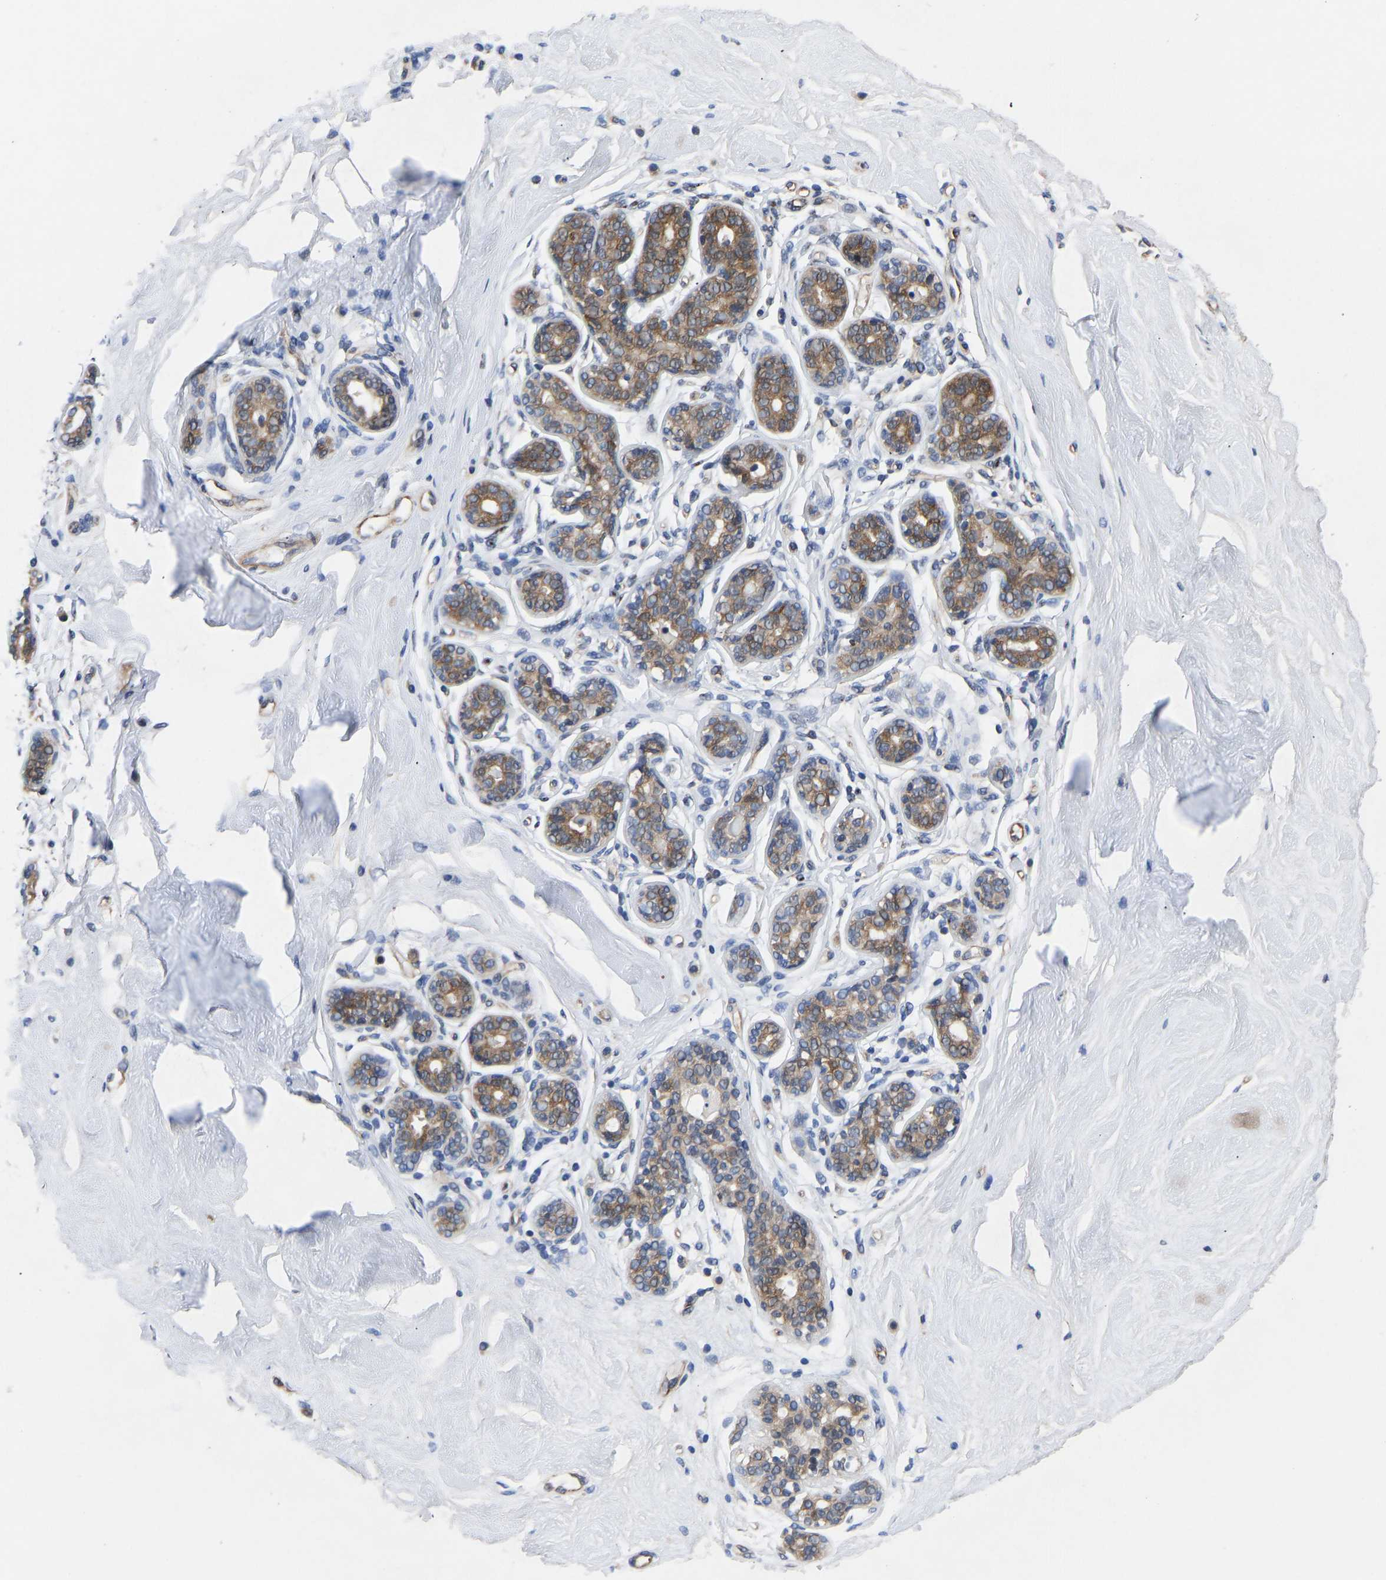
{"staining": {"intensity": "negative", "quantity": "none", "location": "none"}, "tissue": "breast", "cell_type": "Adipocytes", "image_type": "normal", "snomed": [{"axis": "morphology", "description": "Normal tissue, NOS"}, {"axis": "topography", "description": "Breast"}], "caption": "Adipocytes show no significant protein staining in normal breast. (DAB (3,3'-diaminobenzidine) immunohistochemistry (IHC) with hematoxylin counter stain).", "gene": "FRRS1", "patient": {"sex": "female", "age": 22}}